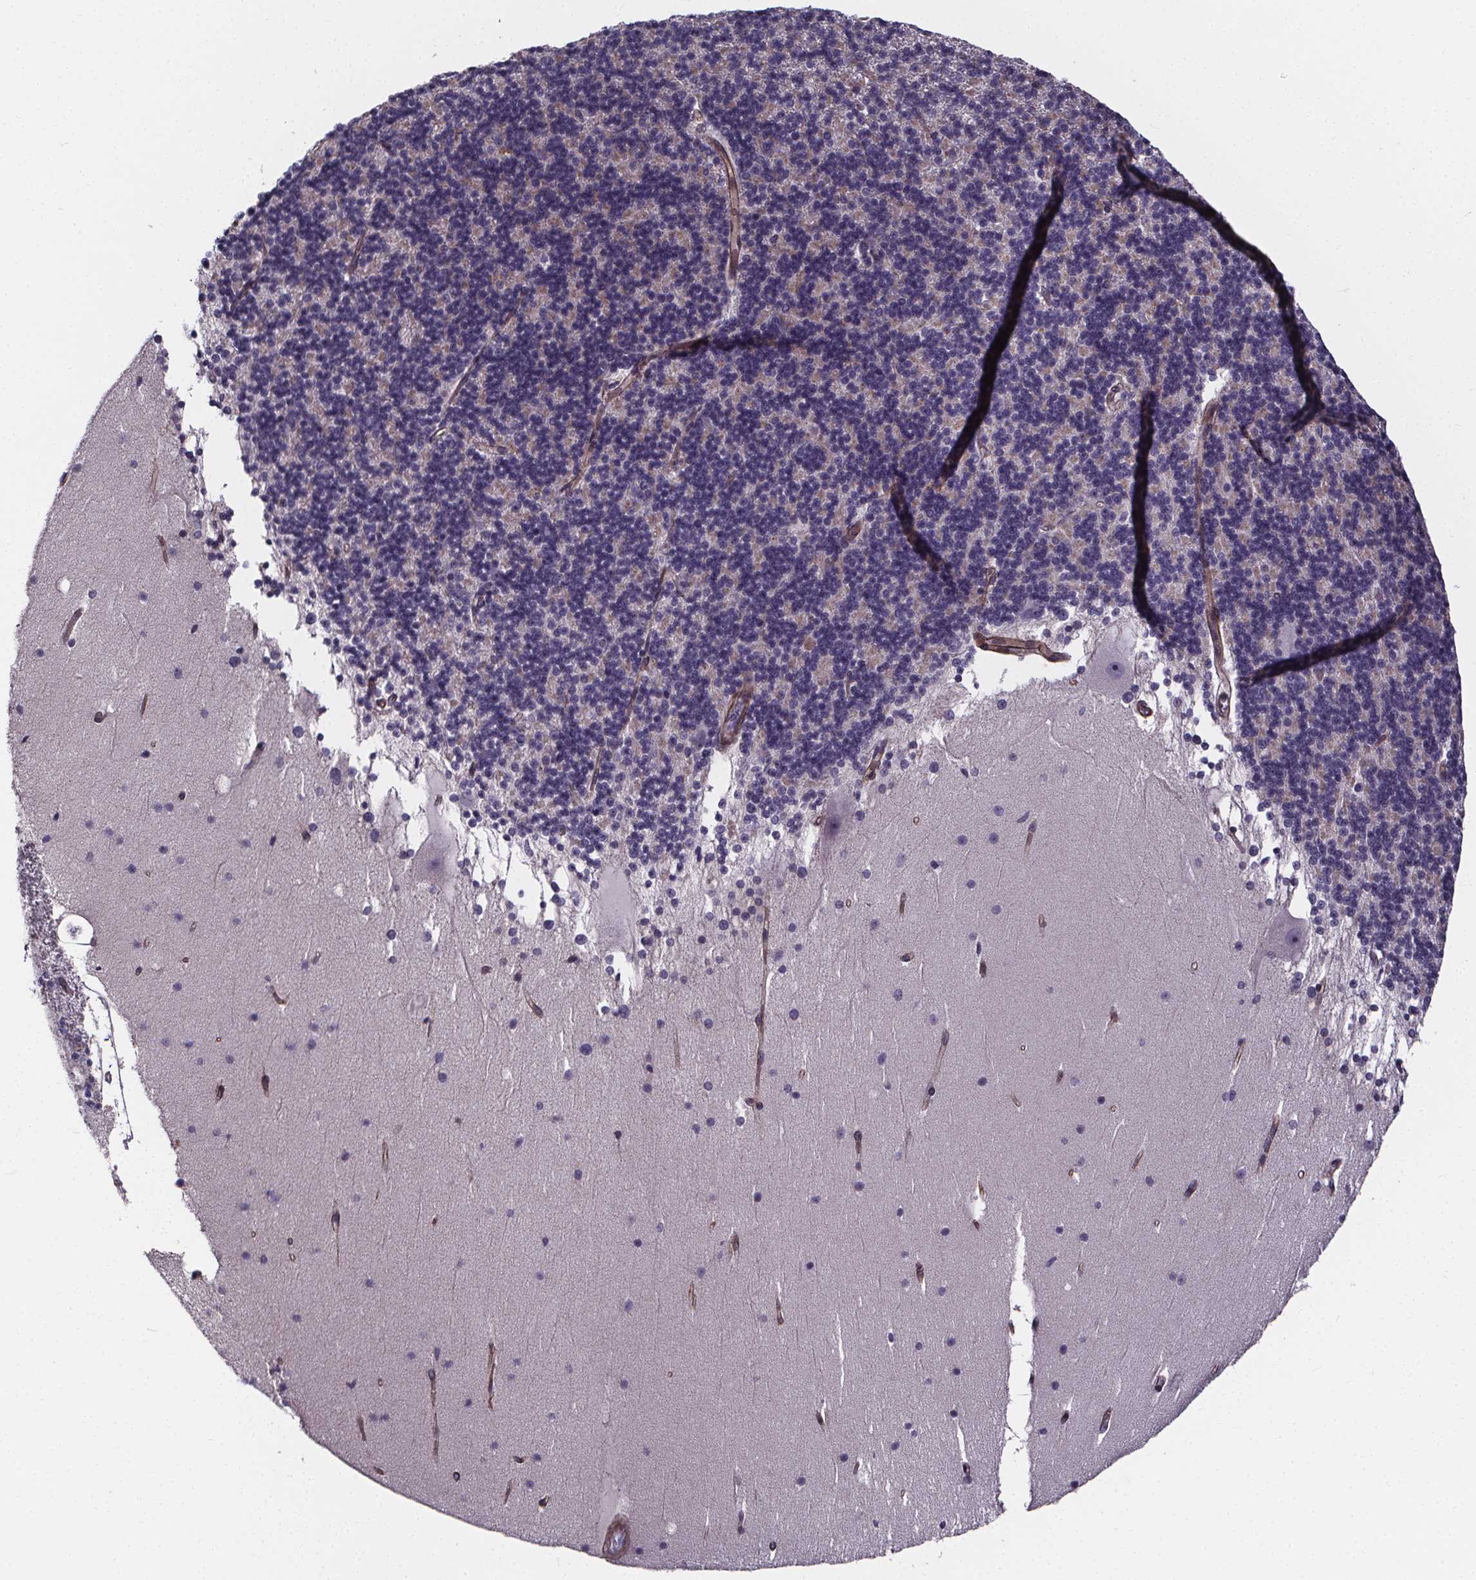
{"staining": {"intensity": "negative", "quantity": "none", "location": "none"}, "tissue": "cerebellum", "cell_type": "Cells in granular layer", "image_type": "normal", "snomed": [{"axis": "morphology", "description": "Normal tissue, NOS"}, {"axis": "topography", "description": "Cerebellum"}], "caption": "High magnification brightfield microscopy of benign cerebellum stained with DAB (3,3'-diaminobenzidine) (brown) and counterstained with hematoxylin (blue): cells in granular layer show no significant staining. The staining is performed using DAB (3,3'-diaminobenzidine) brown chromogen with nuclei counter-stained in using hematoxylin.", "gene": "AEBP1", "patient": {"sex": "female", "age": 19}}